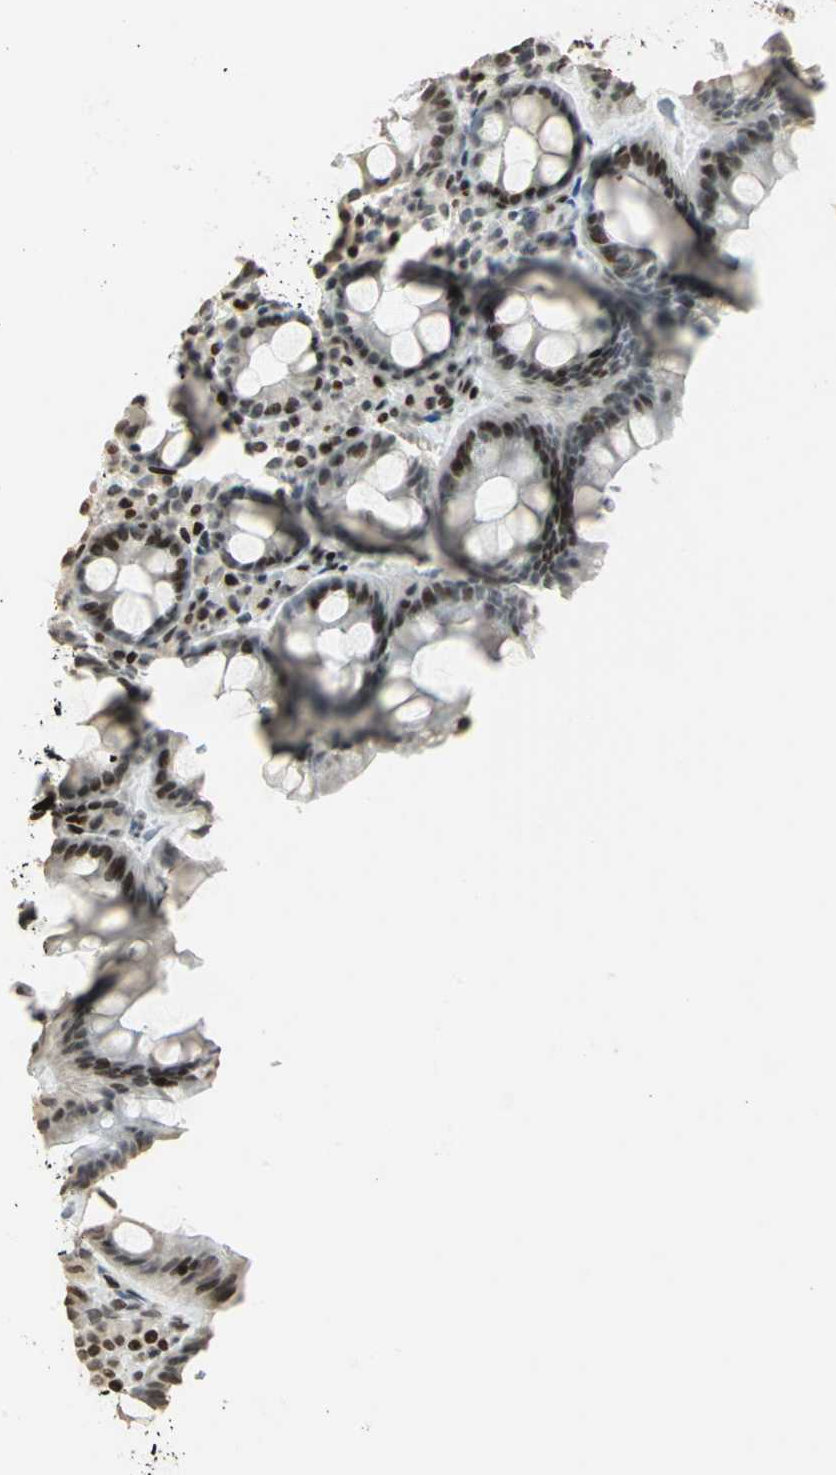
{"staining": {"intensity": "moderate", "quantity": "25%-75%", "location": "nuclear"}, "tissue": "rectum", "cell_type": "Glandular cells", "image_type": "normal", "snomed": [{"axis": "morphology", "description": "Normal tissue, NOS"}, {"axis": "topography", "description": "Rectum"}], "caption": "Moderate nuclear positivity is identified in about 25%-75% of glandular cells in benign rectum. (DAB IHC, brown staining for protein, blue staining for nuclei).", "gene": "KDM1A", "patient": {"sex": "male", "age": 92}}